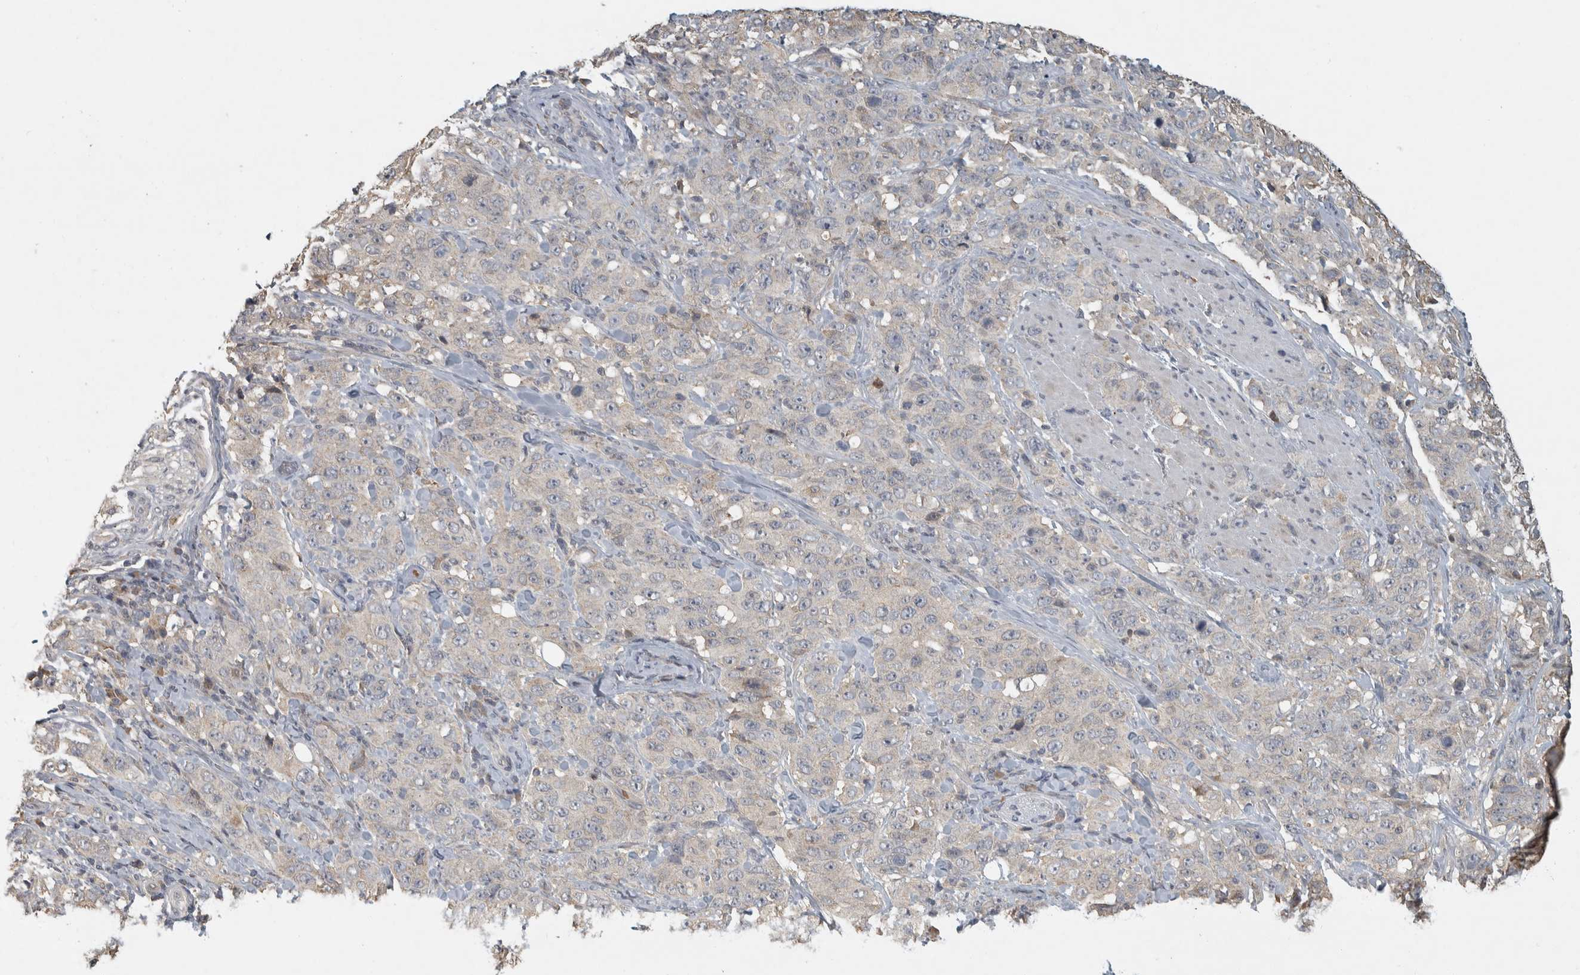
{"staining": {"intensity": "negative", "quantity": "none", "location": "none"}, "tissue": "stomach cancer", "cell_type": "Tumor cells", "image_type": "cancer", "snomed": [{"axis": "morphology", "description": "Adenocarcinoma, NOS"}, {"axis": "topography", "description": "Stomach"}], "caption": "Stomach cancer (adenocarcinoma) stained for a protein using immunohistochemistry shows no staining tumor cells.", "gene": "EIF3H", "patient": {"sex": "male", "age": 48}}